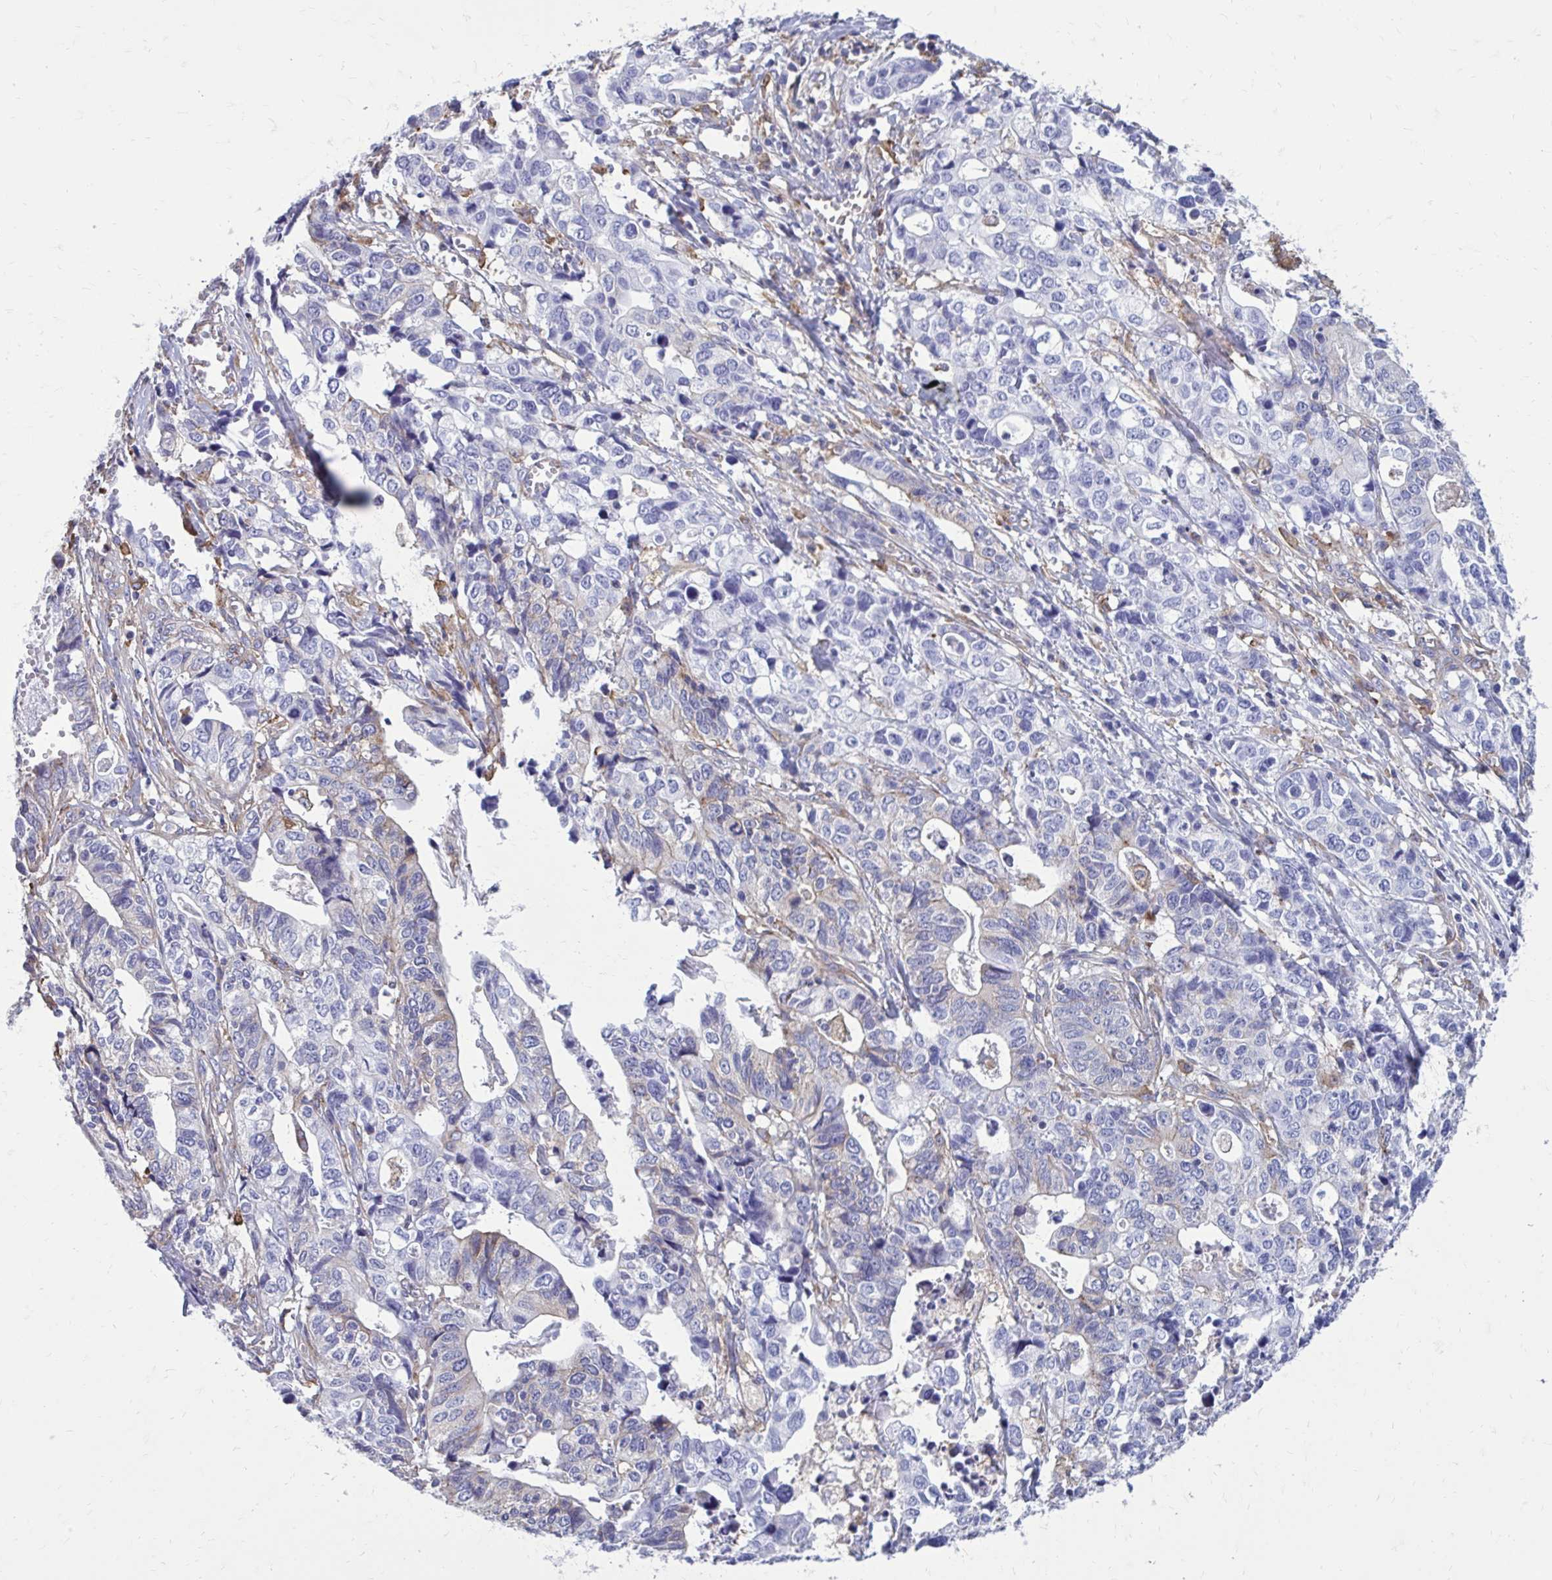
{"staining": {"intensity": "weak", "quantity": "<25%", "location": "cytoplasmic/membranous"}, "tissue": "stomach cancer", "cell_type": "Tumor cells", "image_type": "cancer", "snomed": [{"axis": "morphology", "description": "Adenocarcinoma, NOS"}, {"axis": "topography", "description": "Stomach, upper"}], "caption": "Micrograph shows no protein staining in tumor cells of stomach adenocarcinoma tissue. (DAB immunohistochemistry visualized using brightfield microscopy, high magnification).", "gene": "CLTA", "patient": {"sex": "female", "age": 67}}